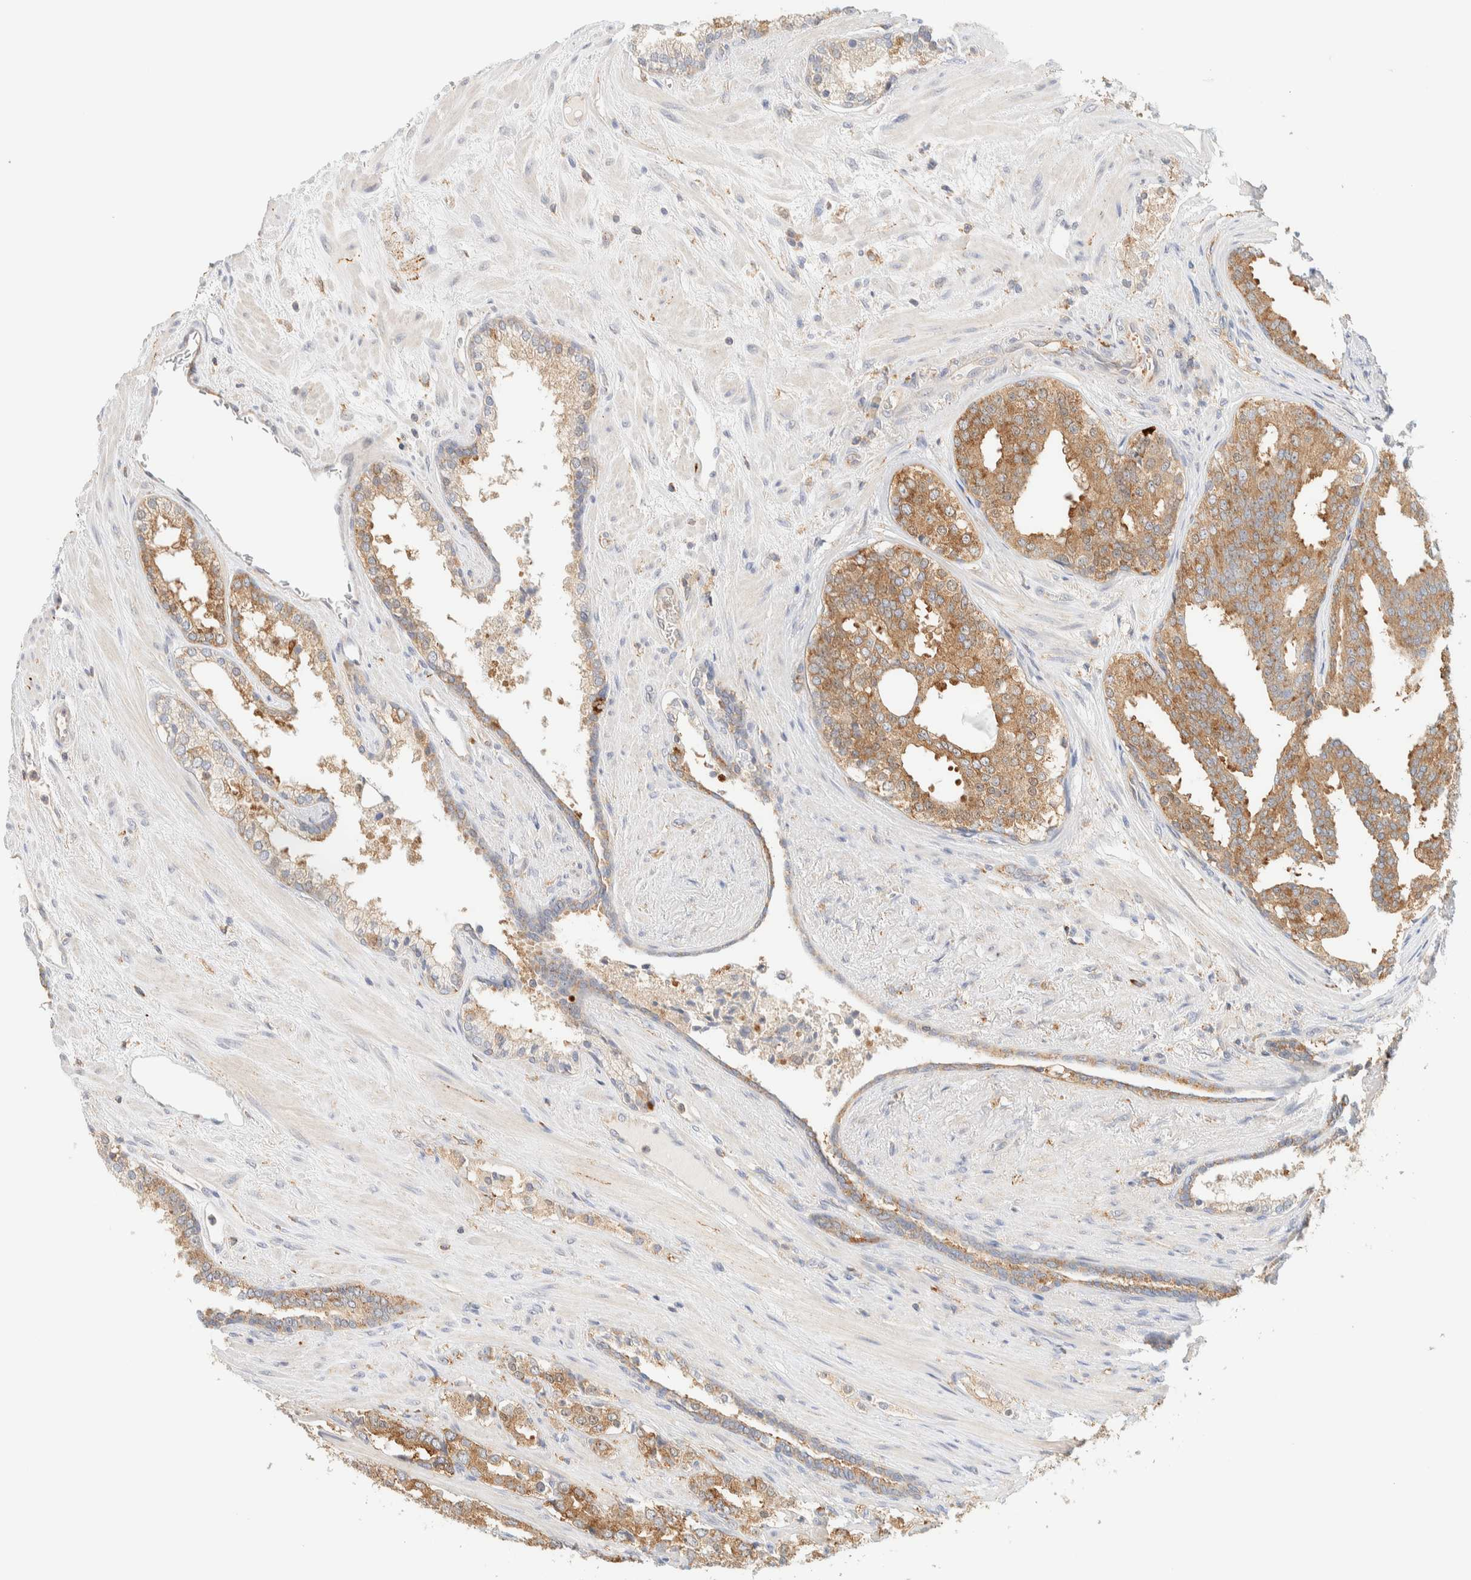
{"staining": {"intensity": "moderate", "quantity": ">75%", "location": "cytoplasmic/membranous"}, "tissue": "prostate cancer", "cell_type": "Tumor cells", "image_type": "cancer", "snomed": [{"axis": "morphology", "description": "Adenocarcinoma, High grade"}, {"axis": "topography", "description": "Prostate"}], "caption": "Immunohistochemistry (IHC) of human adenocarcinoma (high-grade) (prostate) reveals medium levels of moderate cytoplasmic/membranous staining in about >75% of tumor cells.", "gene": "TBC1D8B", "patient": {"sex": "male", "age": 71}}